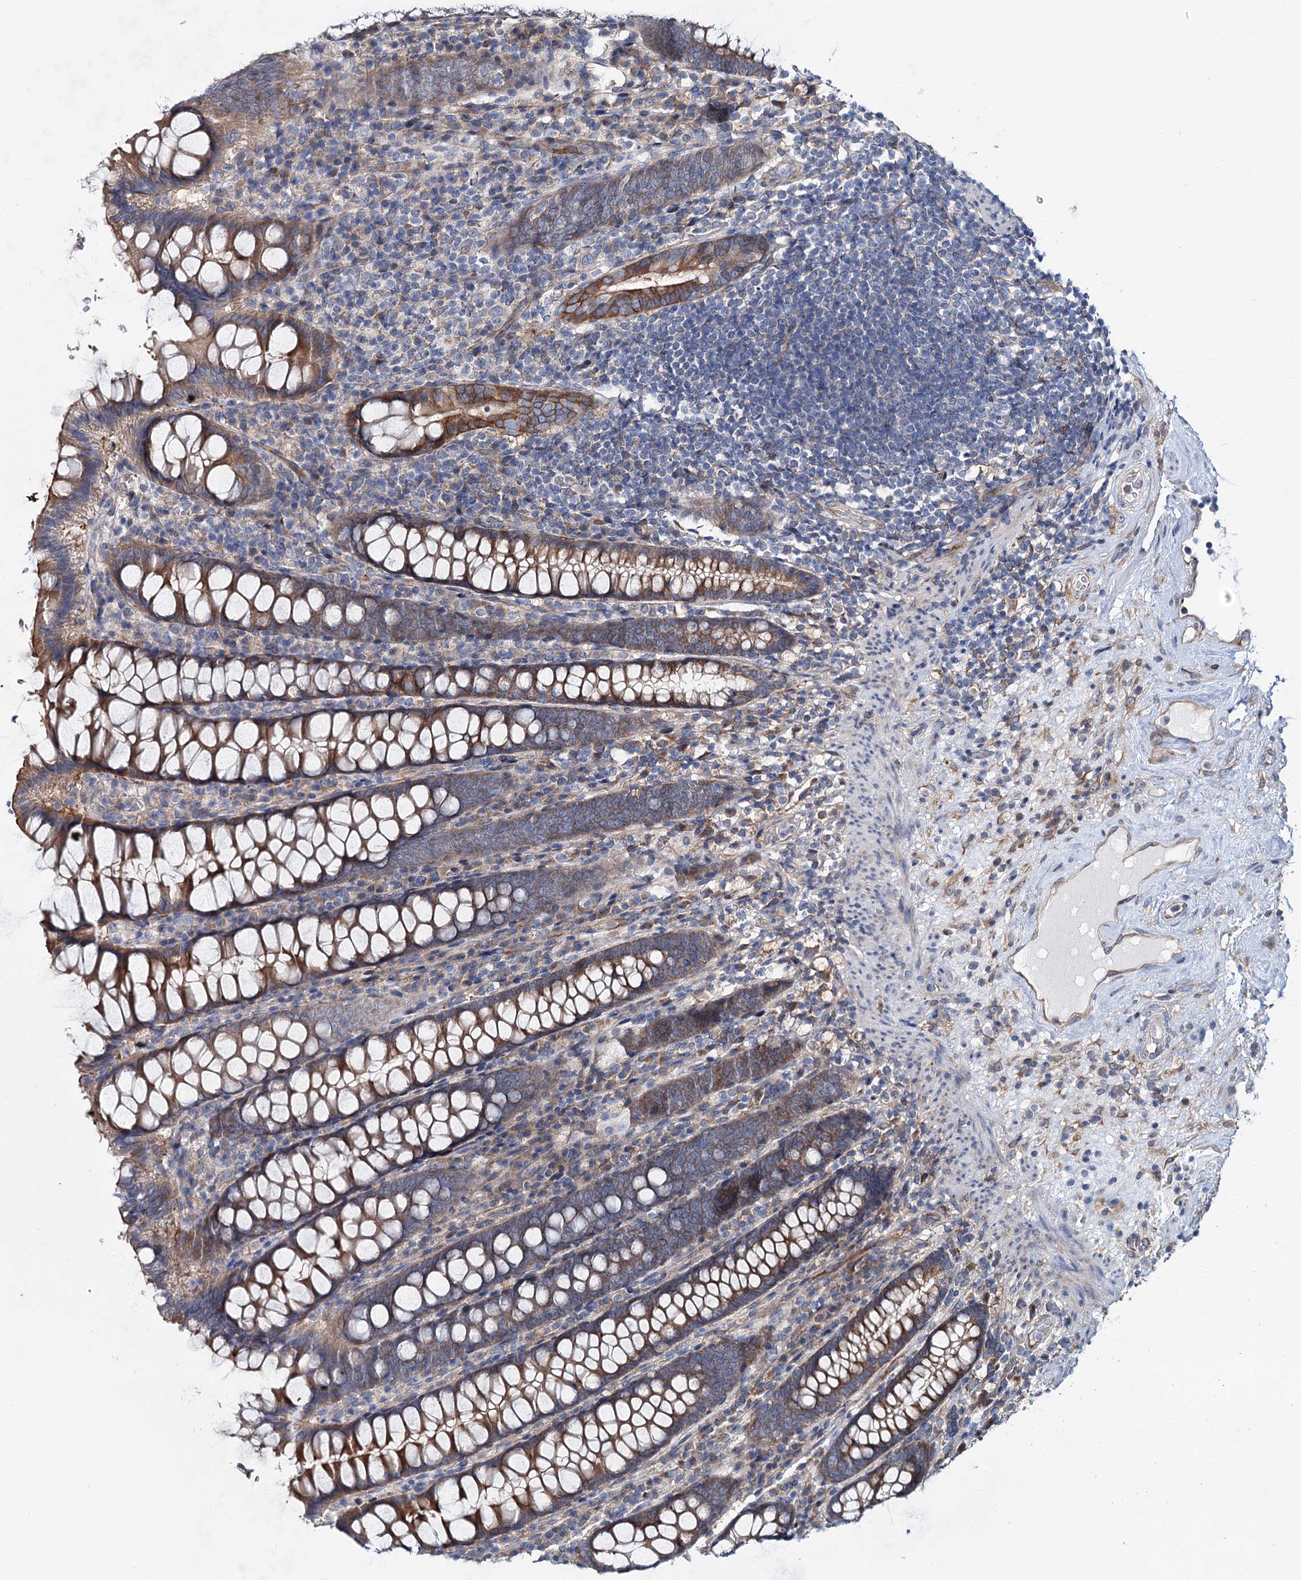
{"staining": {"intensity": "moderate", "quantity": ">75%", "location": "cytoplasmic/membranous"}, "tissue": "colon", "cell_type": "Endothelial cells", "image_type": "normal", "snomed": [{"axis": "morphology", "description": "Normal tissue, NOS"}, {"axis": "topography", "description": "Colon"}], "caption": "Protein expression analysis of normal human colon reveals moderate cytoplasmic/membranous staining in approximately >75% of endothelial cells.", "gene": "PTDSS2", "patient": {"sex": "female", "age": 79}}